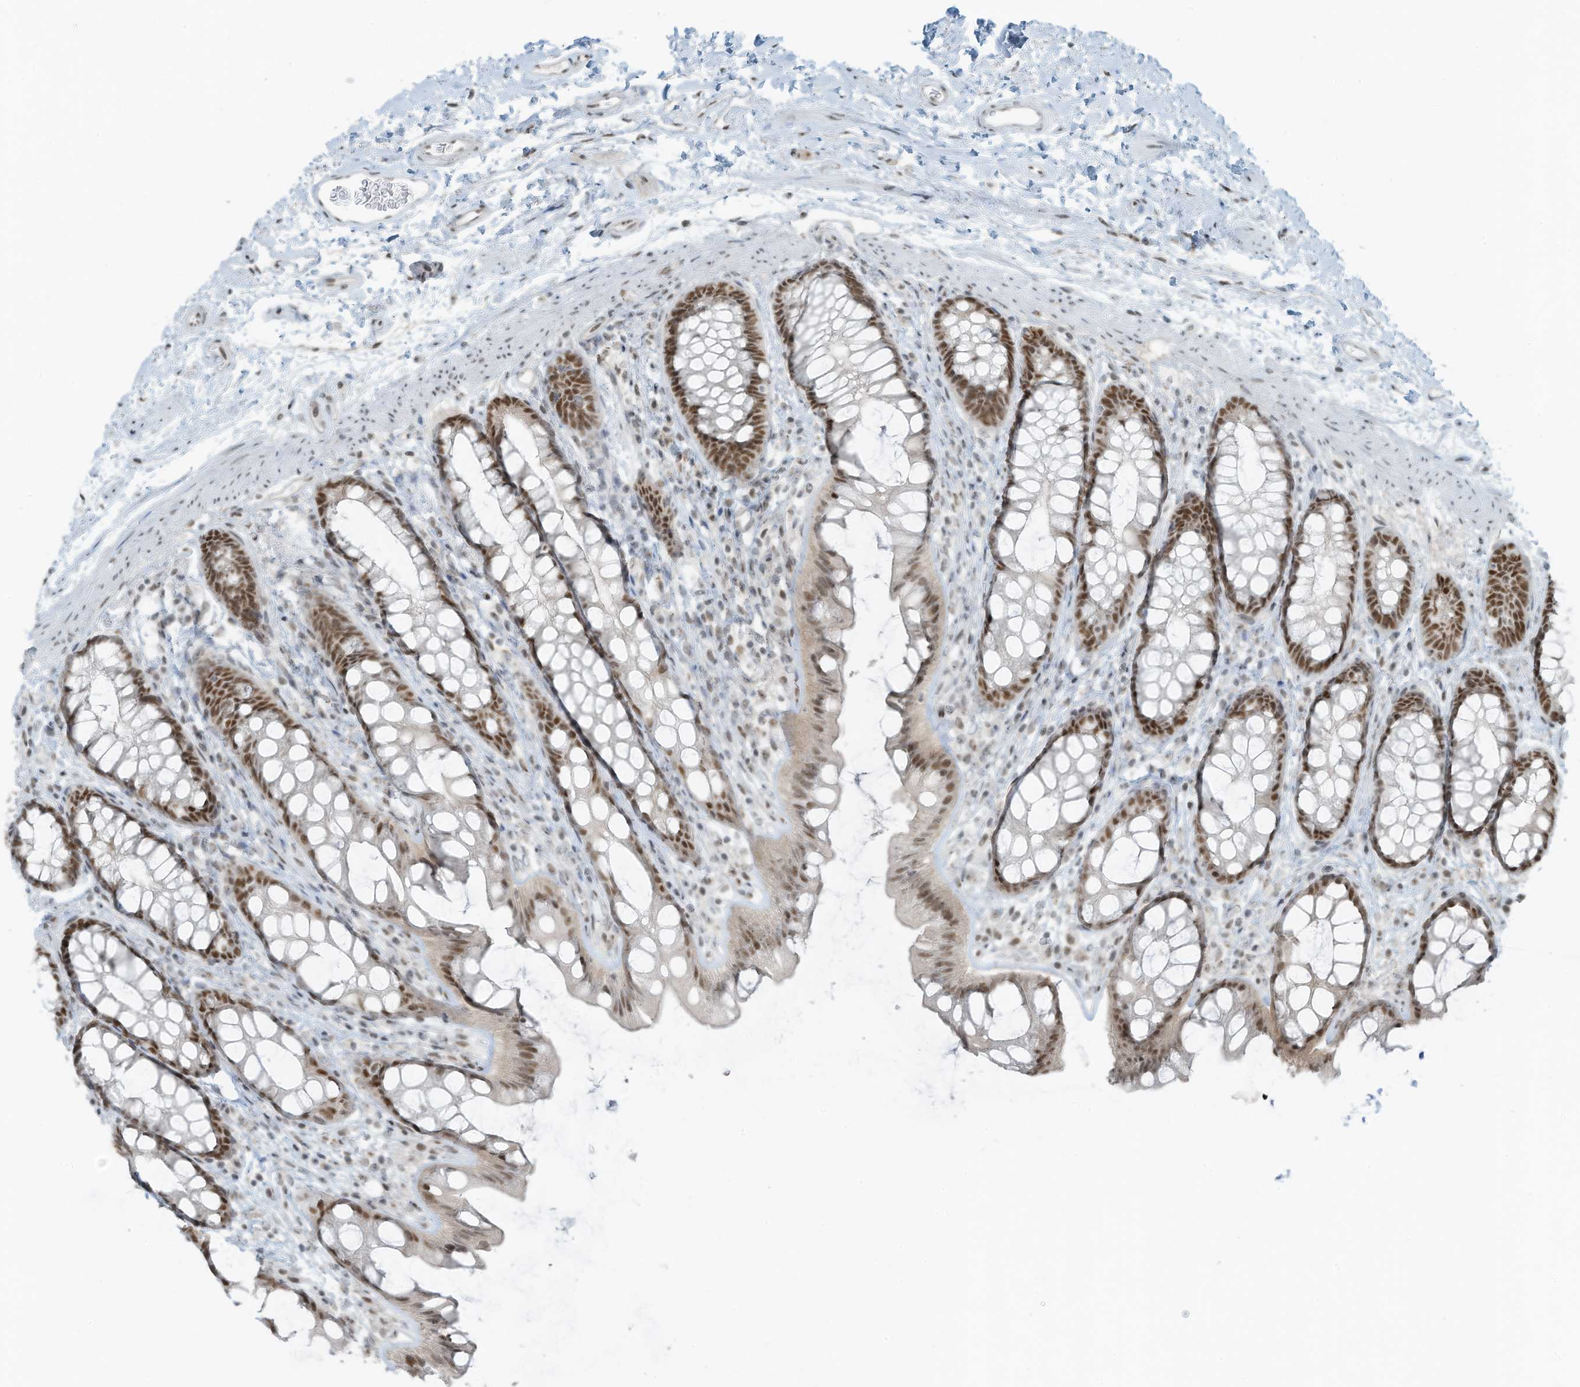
{"staining": {"intensity": "moderate", "quantity": ">75%", "location": "nuclear"}, "tissue": "rectum", "cell_type": "Glandular cells", "image_type": "normal", "snomed": [{"axis": "morphology", "description": "Normal tissue, NOS"}, {"axis": "topography", "description": "Rectum"}], "caption": "Brown immunohistochemical staining in unremarkable human rectum shows moderate nuclear positivity in approximately >75% of glandular cells. (DAB (3,3'-diaminobenzidine) IHC, brown staining for protein, blue staining for nuclei).", "gene": "WRNIP1", "patient": {"sex": "female", "age": 65}}